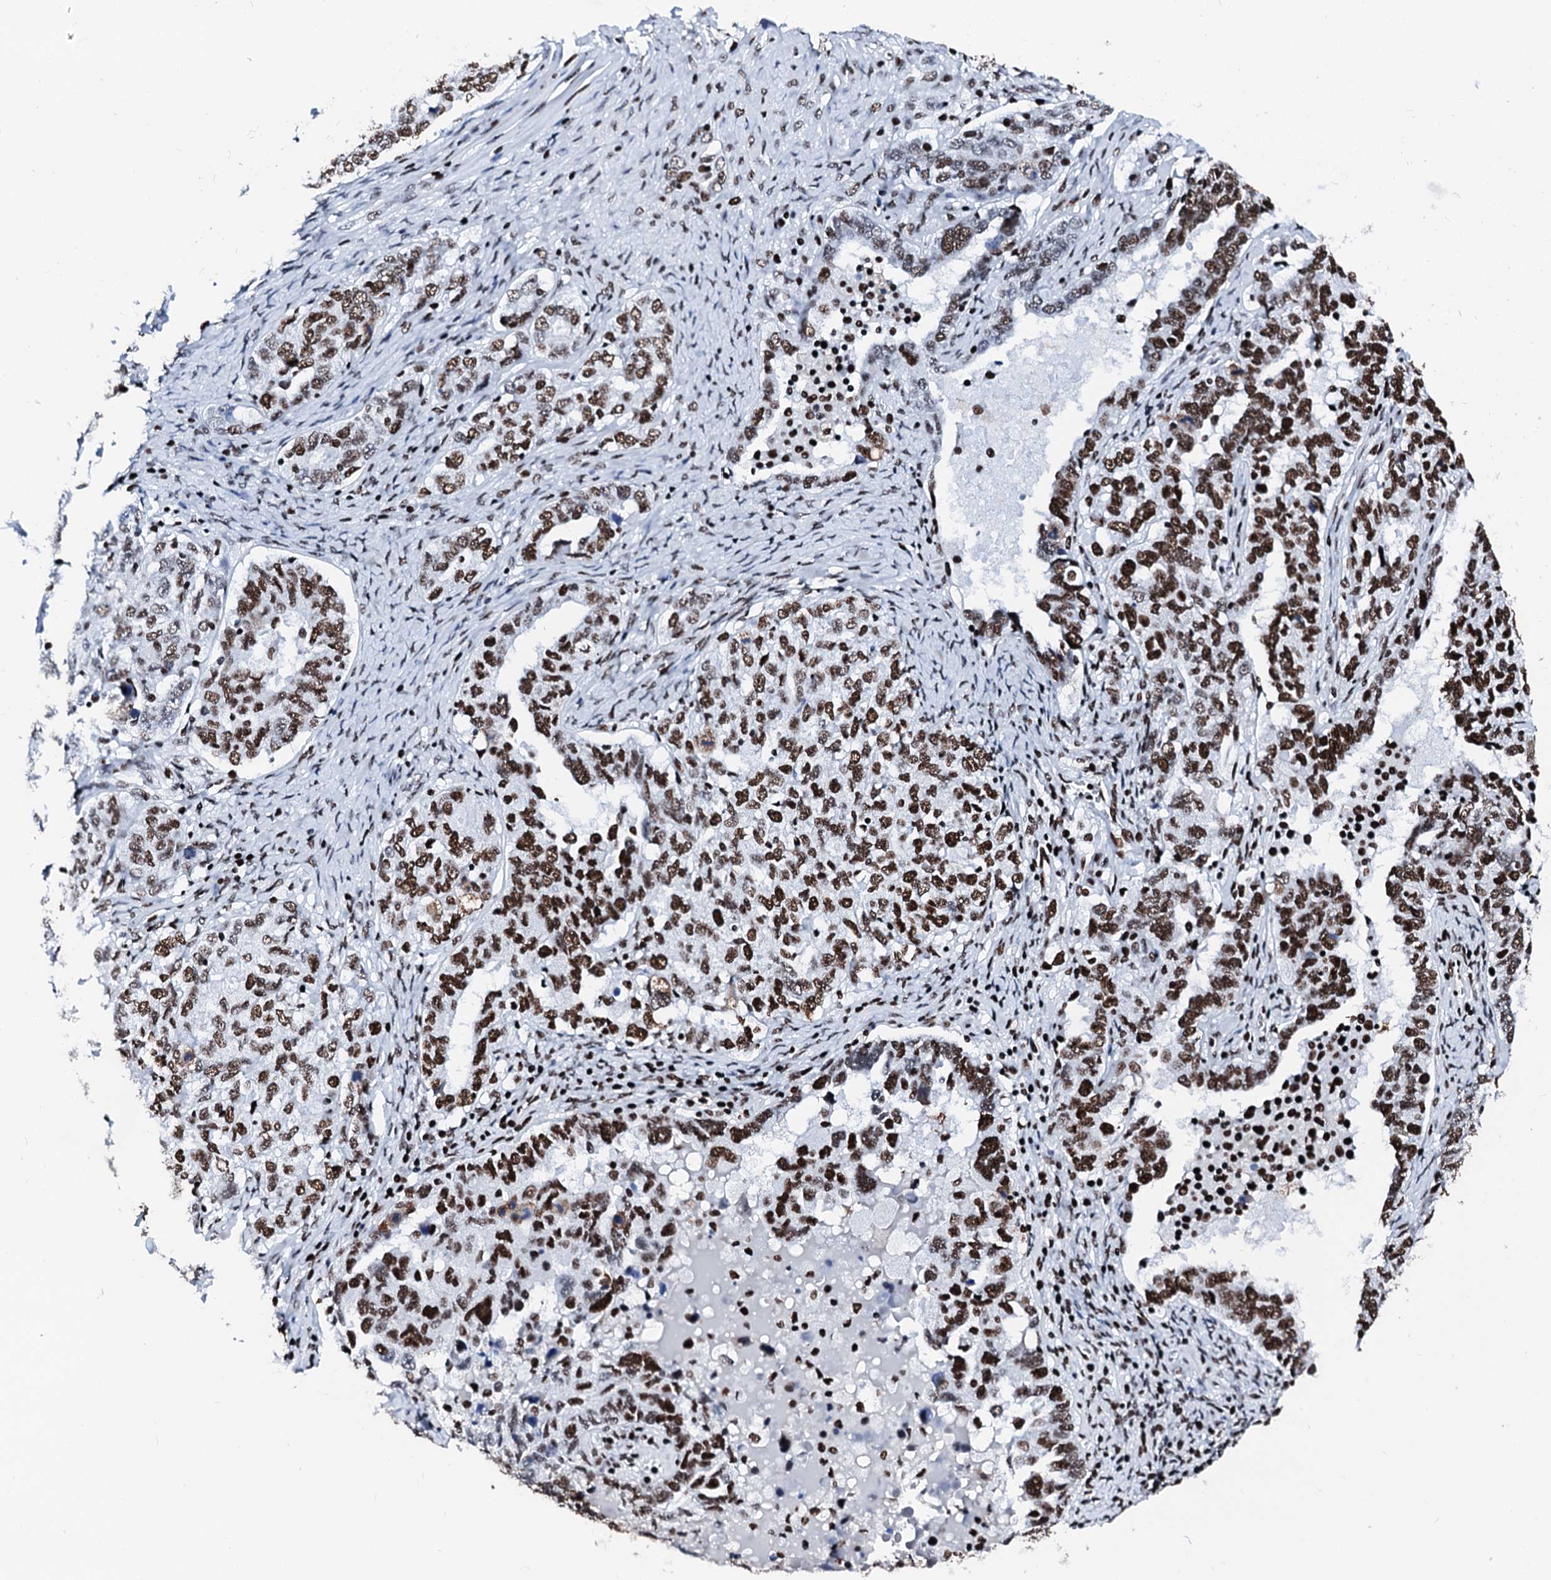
{"staining": {"intensity": "strong", "quantity": ">75%", "location": "nuclear"}, "tissue": "ovarian cancer", "cell_type": "Tumor cells", "image_type": "cancer", "snomed": [{"axis": "morphology", "description": "Carcinoma, endometroid"}, {"axis": "topography", "description": "Ovary"}], "caption": "High-power microscopy captured an IHC micrograph of ovarian endometroid carcinoma, revealing strong nuclear positivity in about >75% of tumor cells.", "gene": "RALY", "patient": {"sex": "female", "age": 62}}